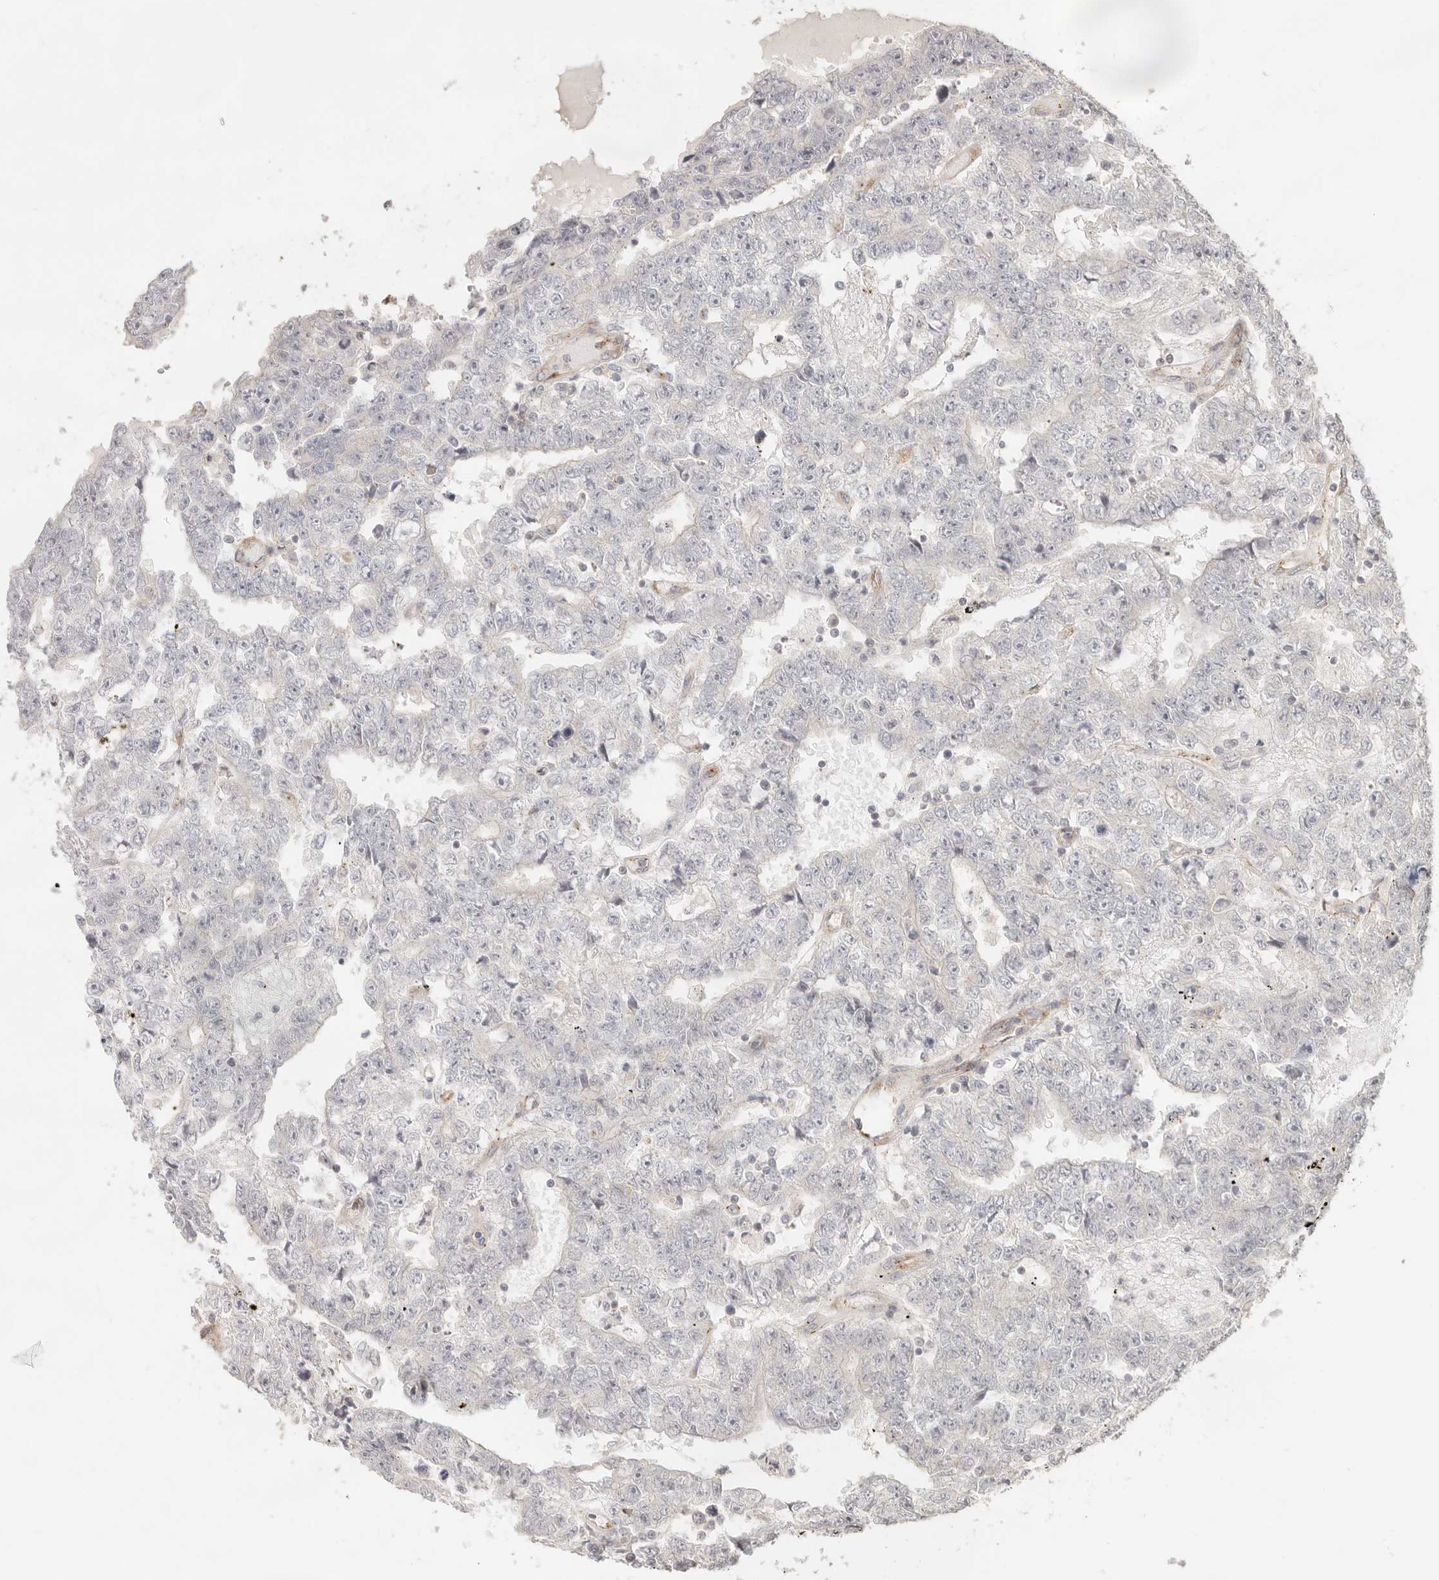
{"staining": {"intensity": "negative", "quantity": "none", "location": "none"}, "tissue": "testis cancer", "cell_type": "Tumor cells", "image_type": "cancer", "snomed": [{"axis": "morphology", "description": "Carcinoma, Embryonal, NOS"}, {"axis": "topography", "description": "Testis"}], "caption": "DAB immunohistochemical staining of human testis cancer (embryonal carcinoma) reveals no significant staining in tumor cells. The staining was performed using DAB (3,3'-diaminobenzidine) to visualize the protein expression in brown, while the nuclei were stained in blue with hematoxylin (Magnification: 20x).", "gene": "SASS6", "patient": {"sex": "male", "age": 25}}